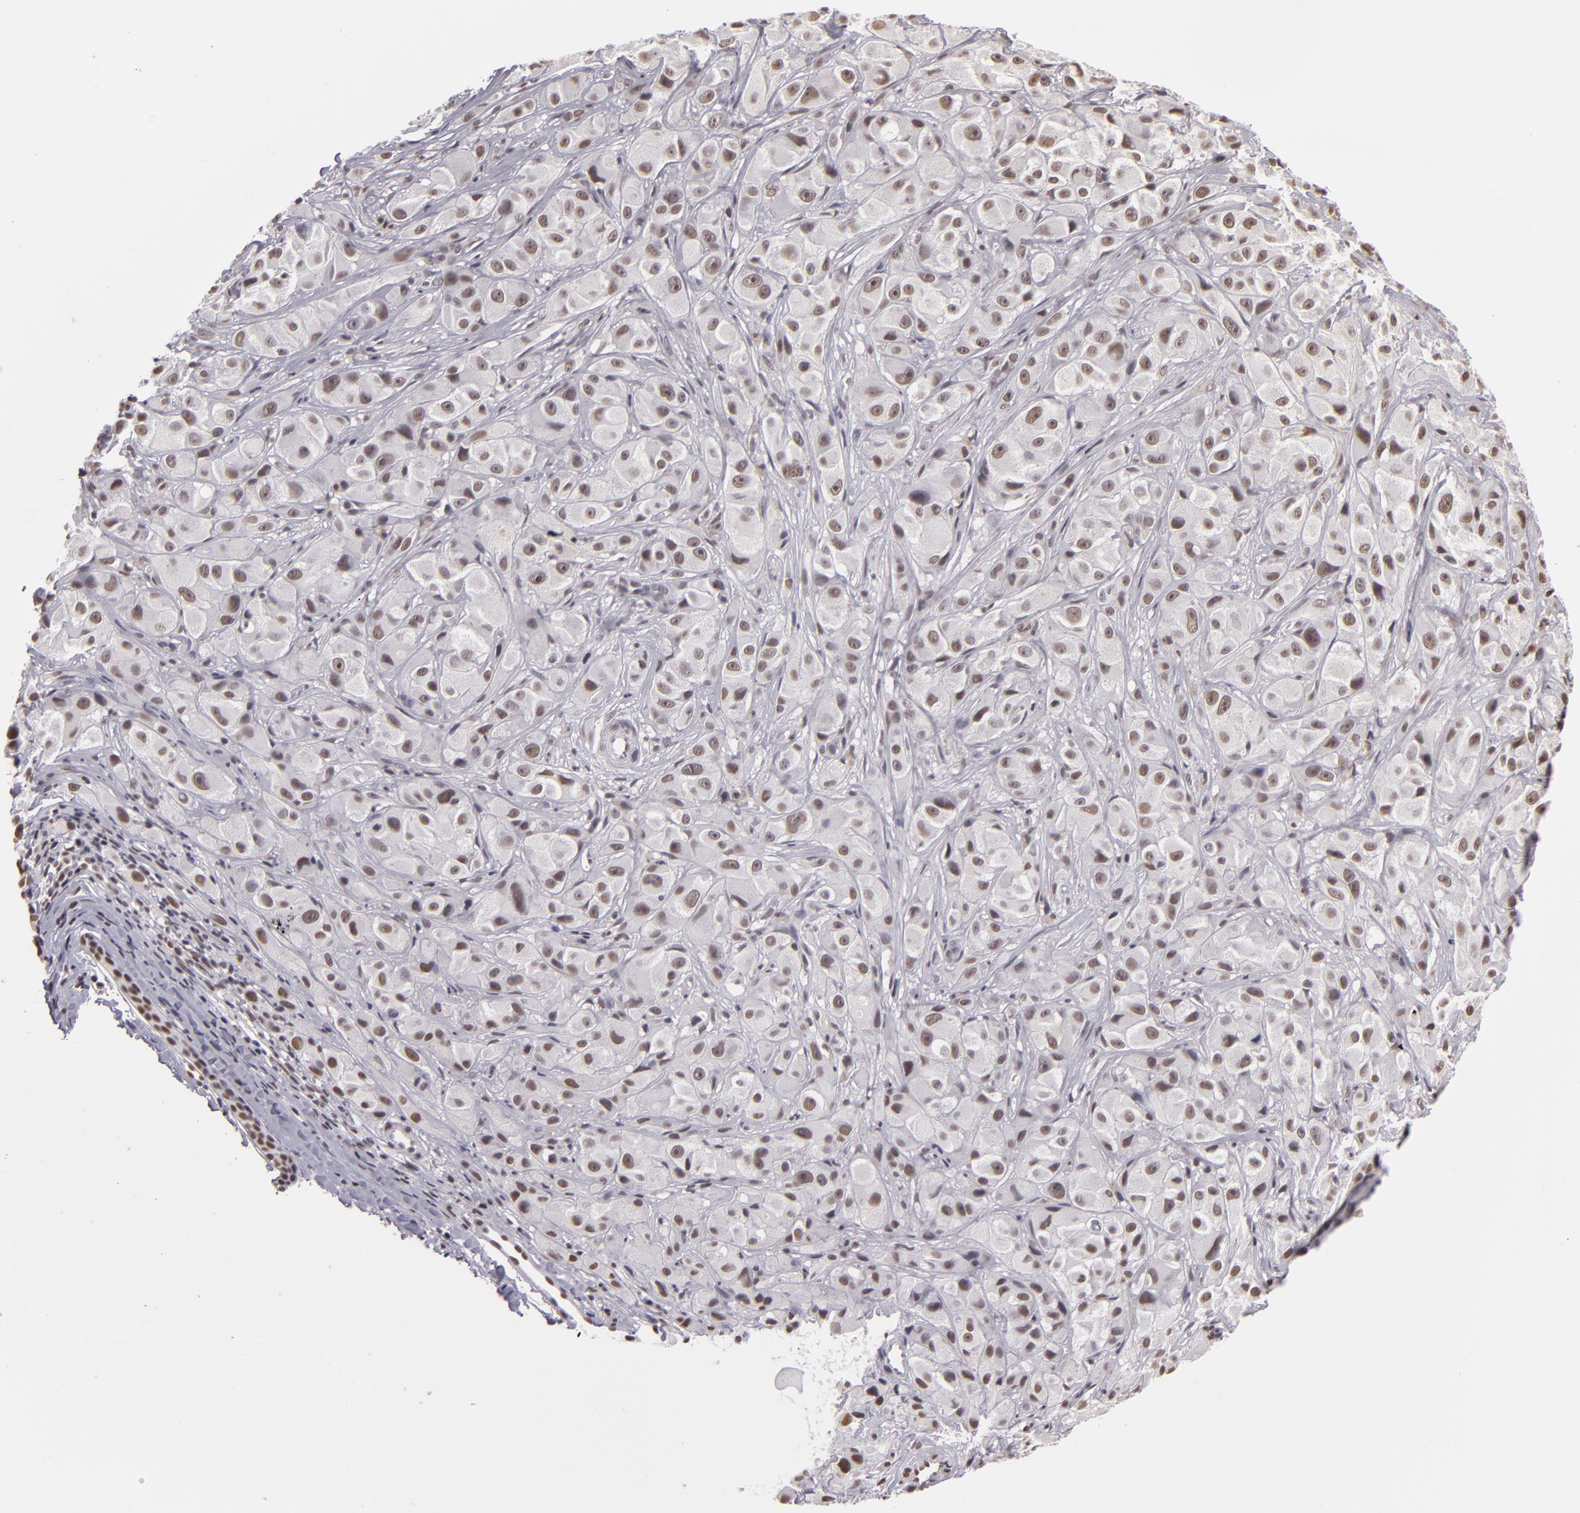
{"staining": {"intensity": "weak", "quantity": ">75%", "location": "nuclear"}, "tissue": "melanoma", "cell_type": "Tumor cells", "image_type": "cancer", "snomed": [{"axis": "morphology", "description": "Malignant melanoma, NOS"}, {"axis": "topography", "description": "Skin"}], "caption": "Brown immunohistochemical staining in human malignant melanoma exhibits weak nuclear expression in about >75% of tumor cells.", "gene": "INTS6", "patient": {"sex": "male", "age": 56}}